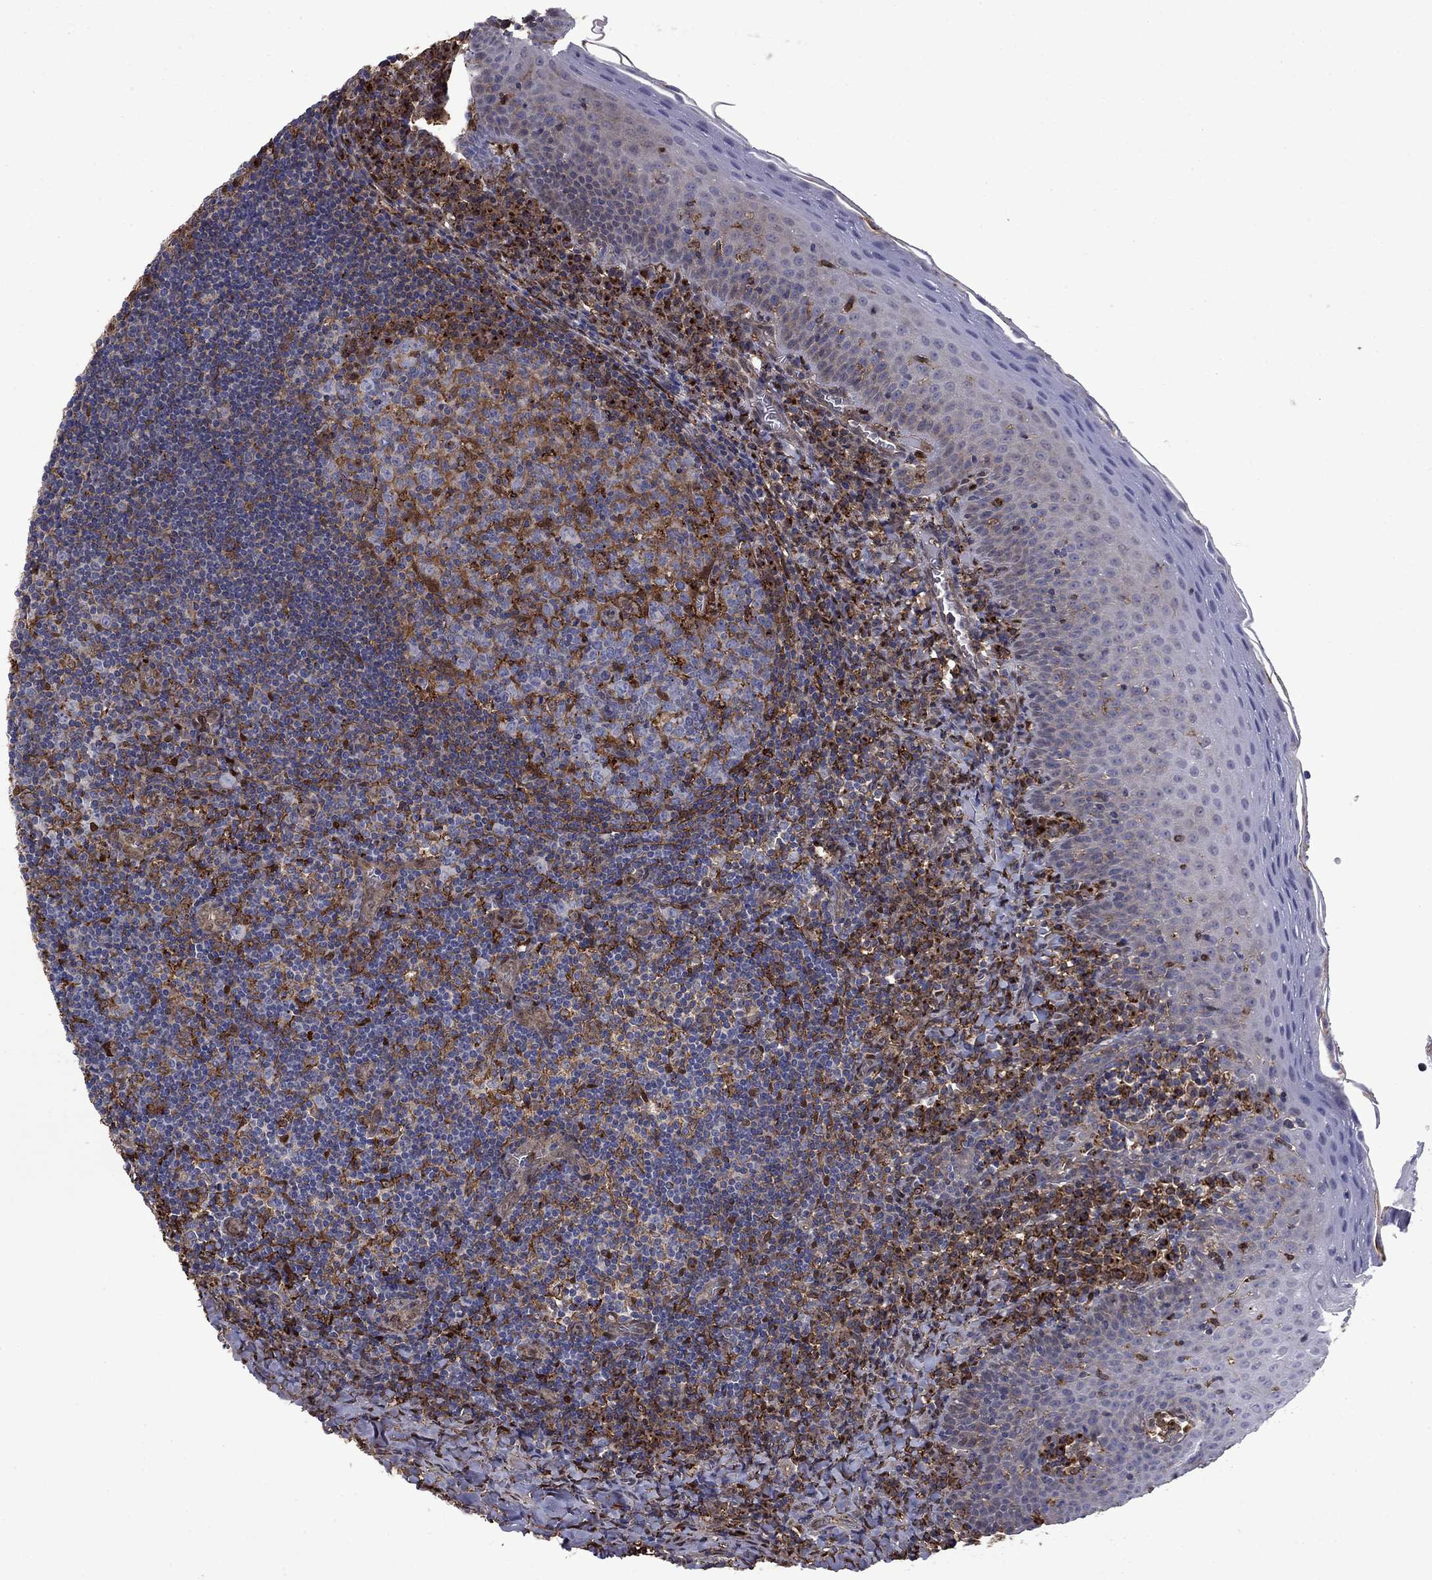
{"staining": {"intensity": "moderate", "quantity": "25%-75%", "location": "cytoplasmic/membranous"}, "tissue": "tonsil", "cell_type": "Germinal center cells", "image_type": "normal", "snomed": [{"axis": "morphology", "description": "Normal tissue, NOS"}, {"axis": "morphology", "description": "Inflammation, NOS"}, {"axis": "topography", "description": "Tonsil"}], "caption": "Immunohistochemical staining of benign human tonsil reveals 25%-75% levels of moderate cytoplasmic/membranous protein staining in about 25%-75% of germinal center cells.", "gene": "PLAU", "patient": {"sex": "female", "age": 31}}